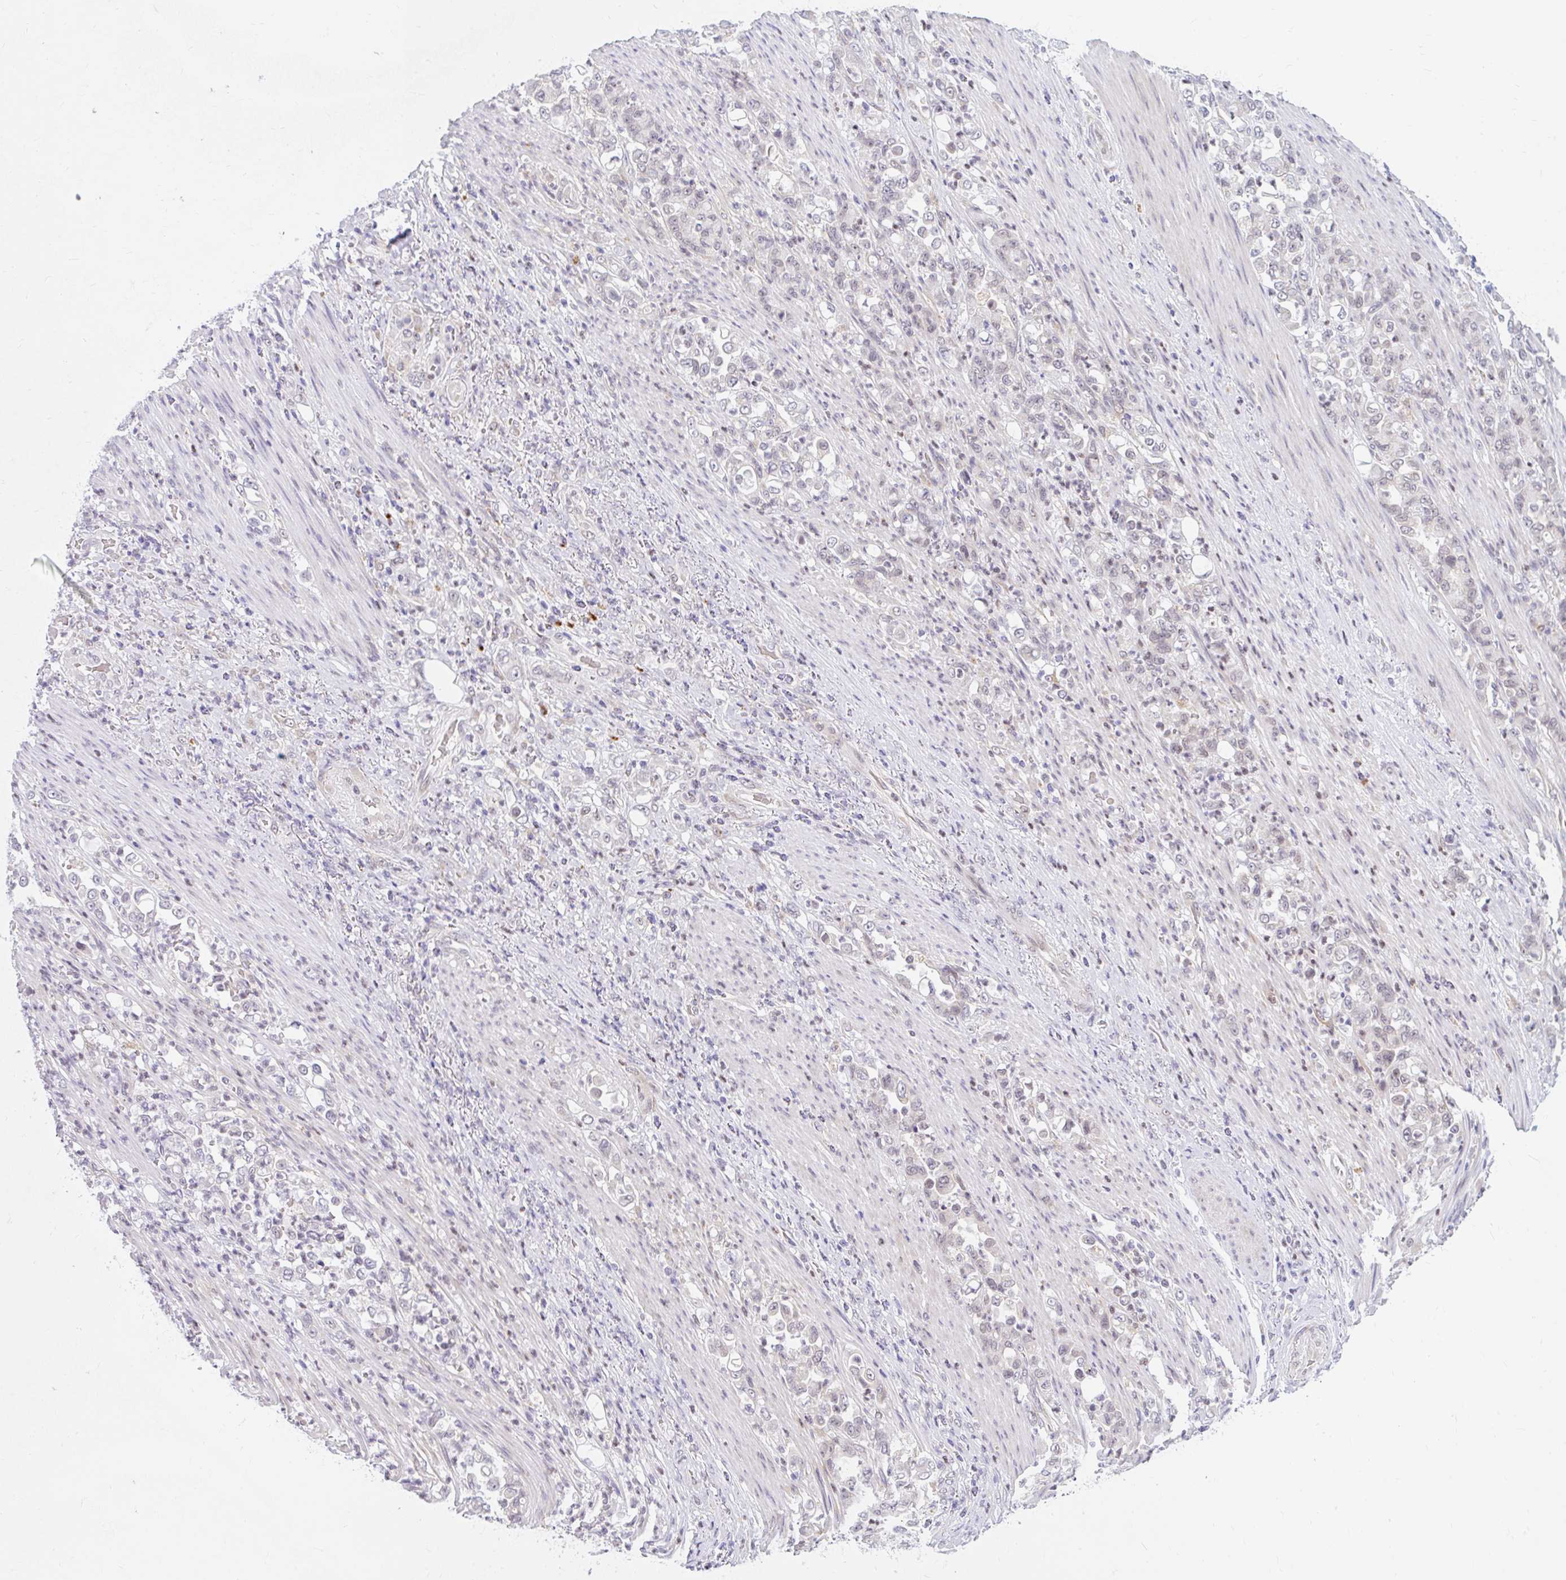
{"staining": {"intensity": "negative", "quantity": "none", "location": "none"}, "tissue": "stomach cancer", "cell_type": "Tumor cells", "image_type": "cancer", "snomed": [{"axis": "morphology", "description": "Normal tissue, NOS"}, {"axis": "morphology", "description": "Adenocarcinoma, NOS"}, {"axis": "topography", "description": "Stomach"}], "caption": "DAB immunohistochemical staining of human stomach cancer displays no significant positivity in tumor cells.", "gene": "SRSF10", "patient": {"sex": "female", "age": 79}}